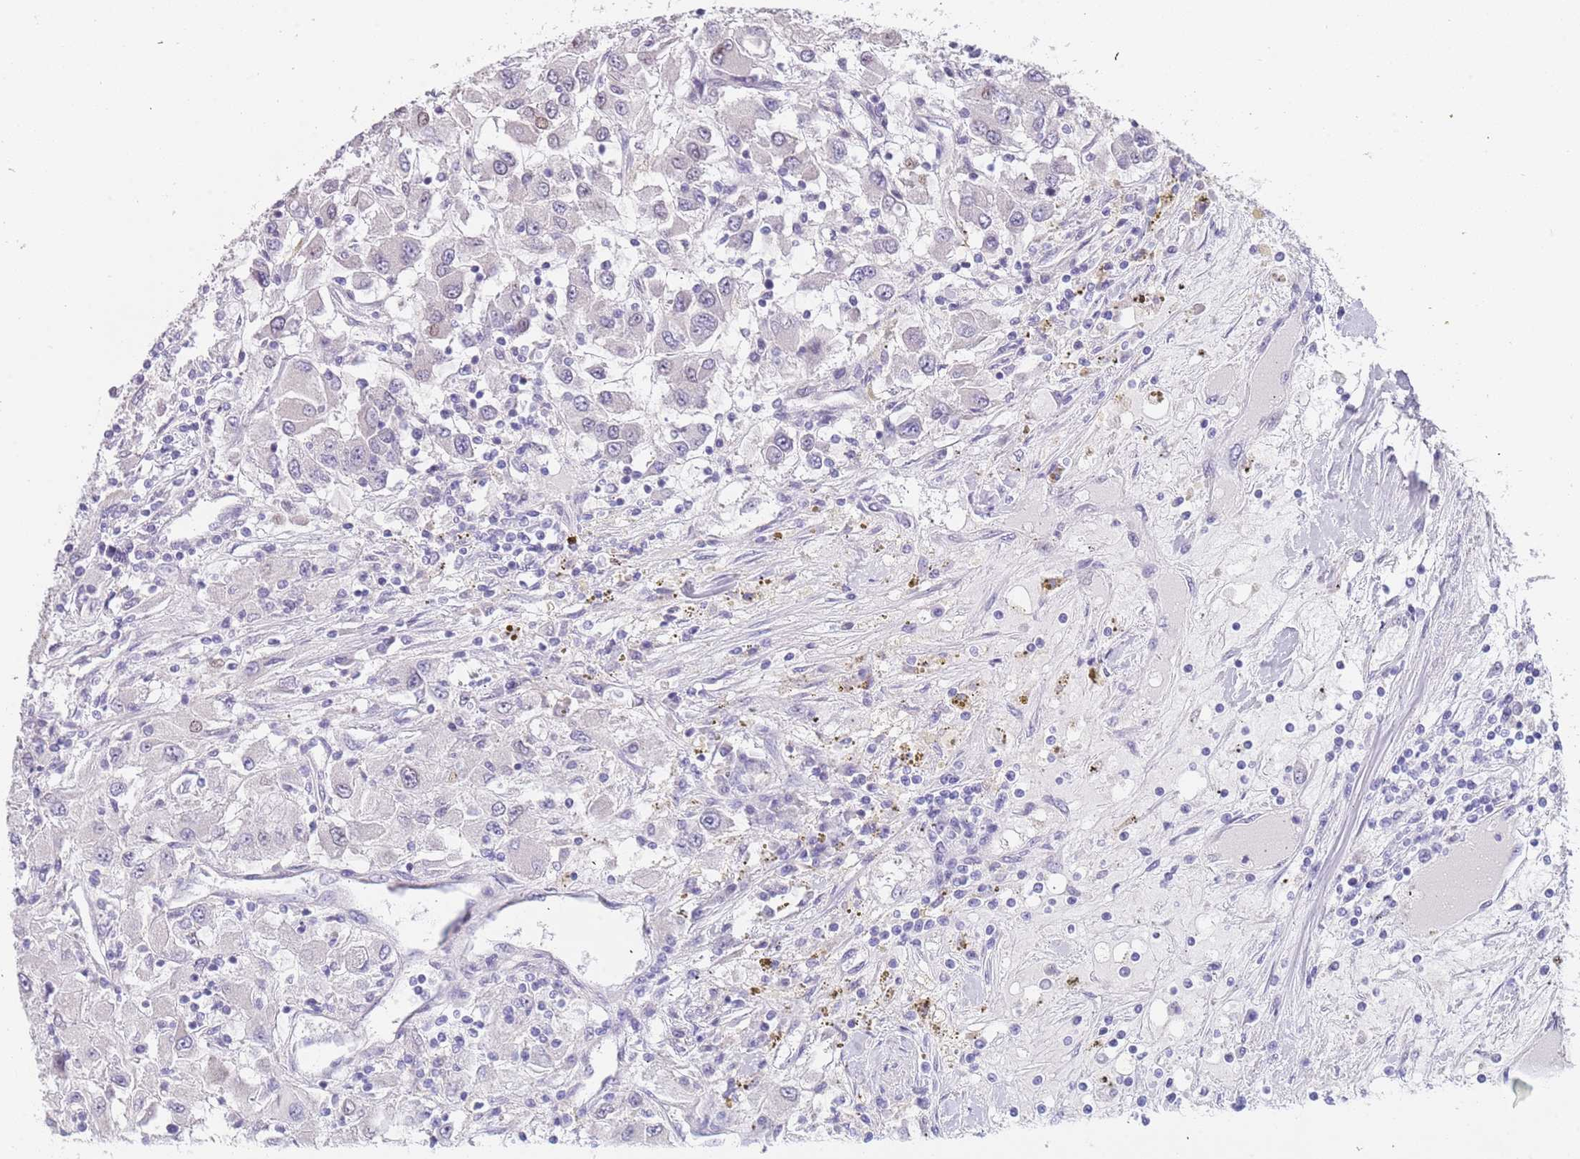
{"staining": {"intensity": "weak", "quantity": "<25%", "location": "cytoplasmic/membranous,nuclear"}, "tissue": "renal cancer", "cell_type": "Tumor cells", "image_type": "cancer", "snomed": [{"axis": "morphology", "description": "Adenocarcinoma, NOS"}, {"axis": "topography", "description": "Kidney"}], "caption": "High power microscopy image of an immunohistochemistry image of renal cancer, revealing no significant expression in tumor cells.", "gene": "KLHDC2", "patient": {"sex": "female", "age": 67}}